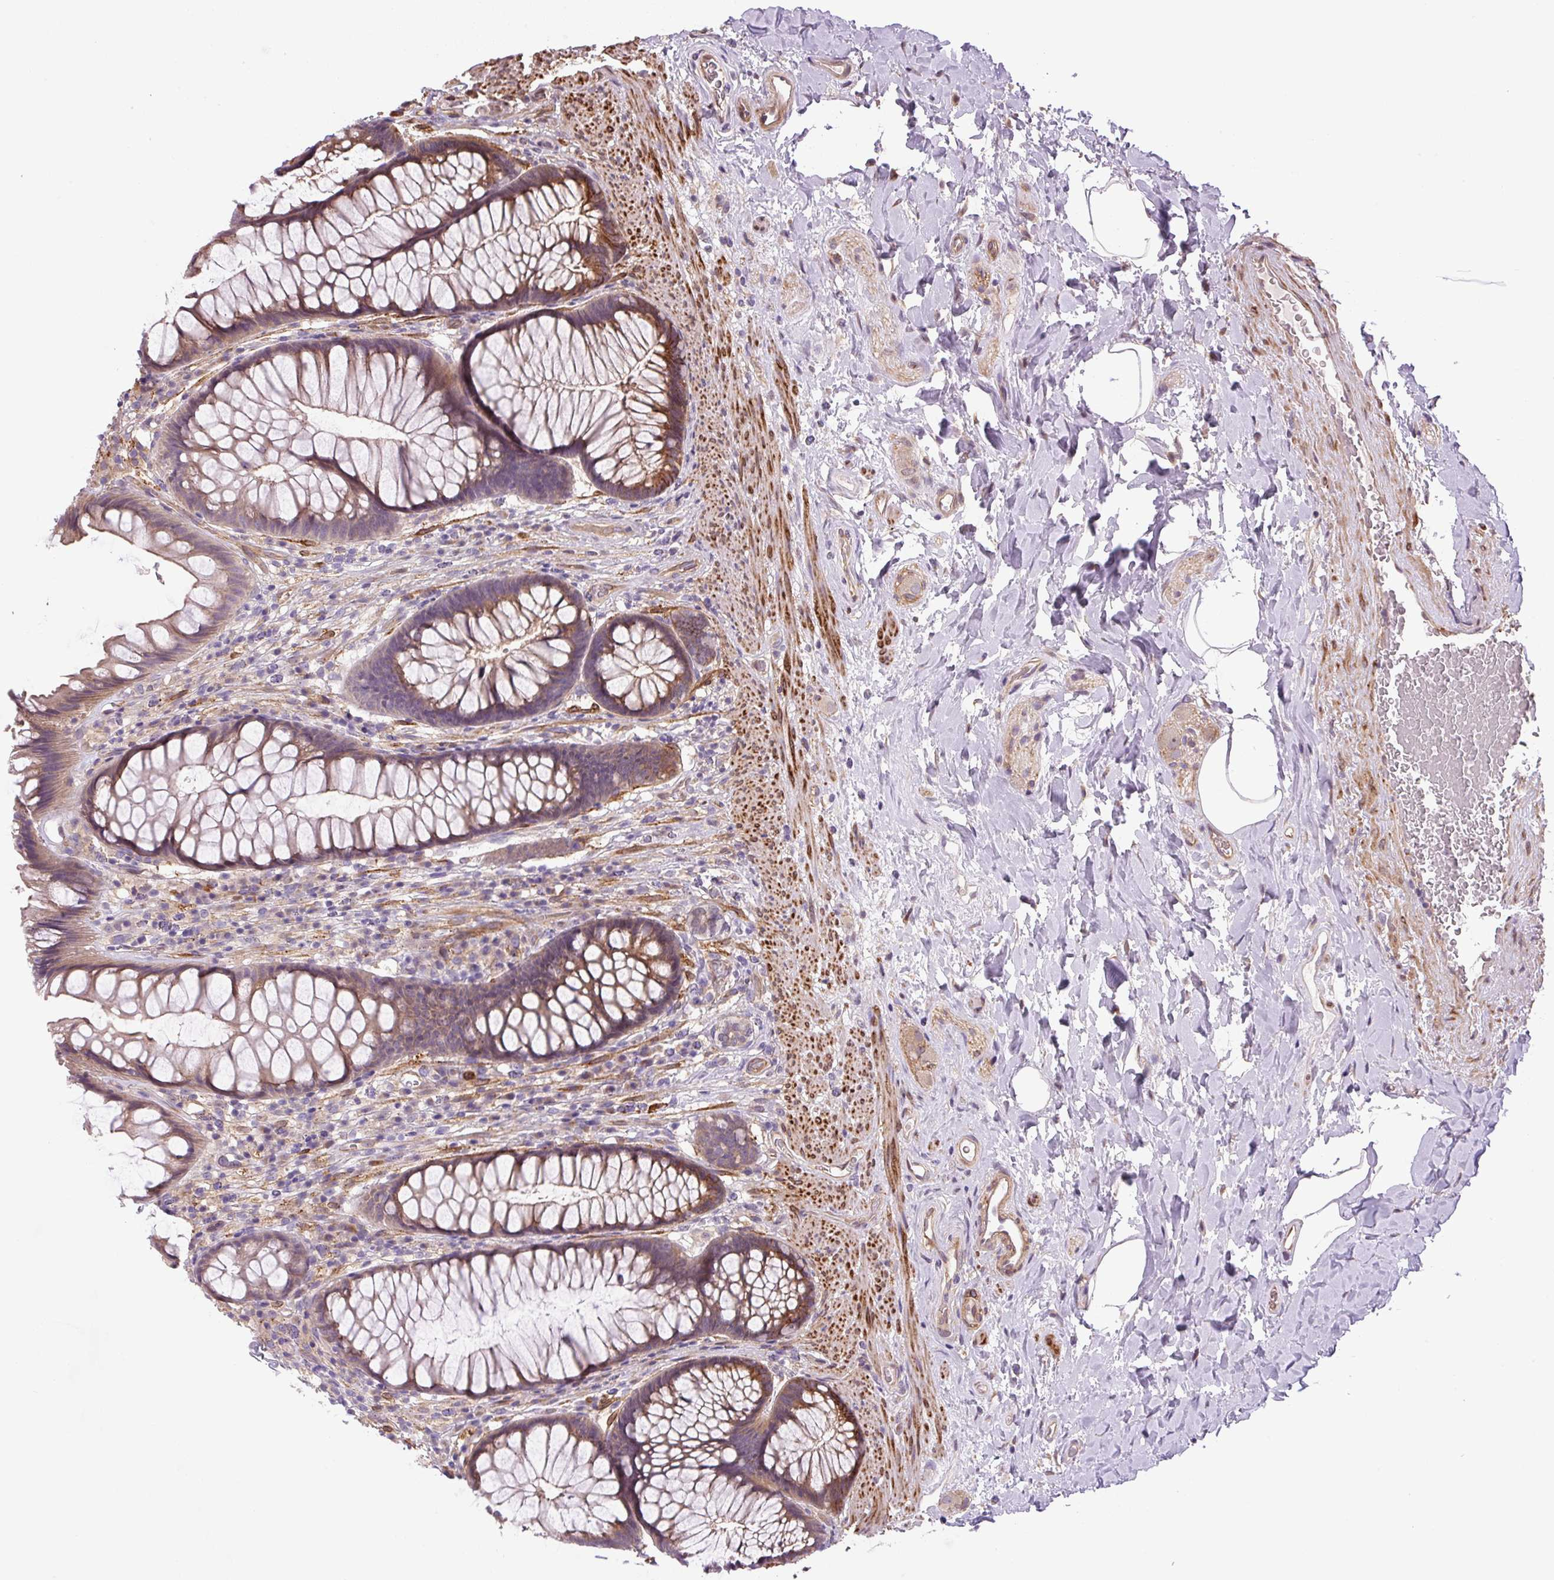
{"staining": {"intensity": "moderate", "quantity": ">75%", "location": "cytoplasmic/membranous"}, "tissue": "rectum", "cell_type": "Glandular cells", "image_type": "normal", "snomed": [{"axis": "morphology", "description": "Normal tissue, NOS"}, {"axis": "topography", "description": "Rectum"}], "caption": "Immunohistochemical staining of normal rectum displays medium levels of moderate cytoplasmic/membranous positivity in about >75% of glandular cells. (DAB (3,3'-diaminobenzidine) IHC, brown staining for protein, blue staining for nuclei).", "gene": "SEPTIN10", "patient": {"sex": "male", "age": 53}}